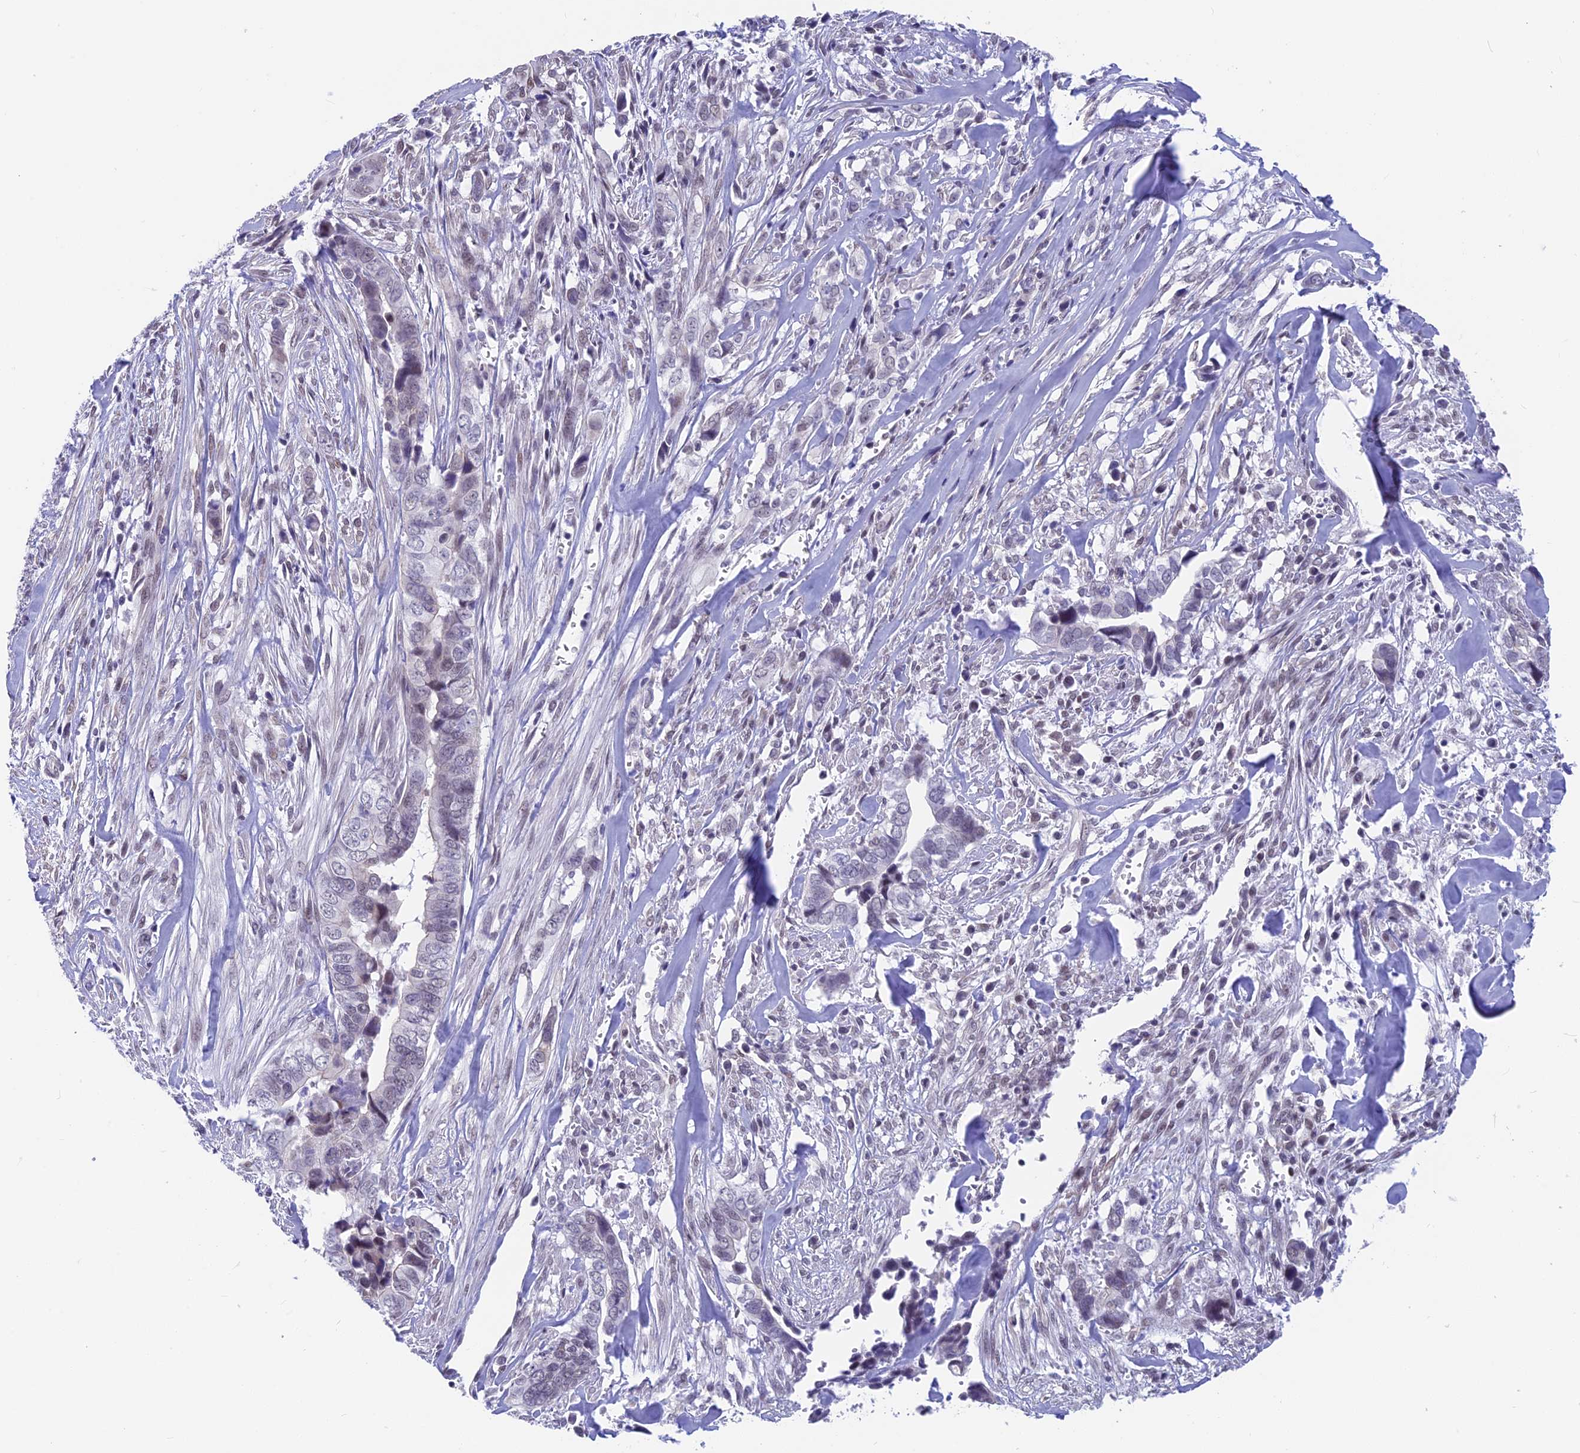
{"staining": {"intensity": "weak", "quantity": "<25%", "location": "nuclear"}, "tissue": "liver cancer", "cell_type": "Tumor cells", "image_type": "cancer", "snomed": [{"axis": "morphology", "description": "Cholangiocarcinoma"}, {"axis": "topography", "description": "Liver"}], "caption": "Liver cholangiocarcinoma was stained to show a protein in brown. There is no significant staining in tumor cells.", "gene": "SRSF5", "patient": {"sex": "female", "age": 79}}